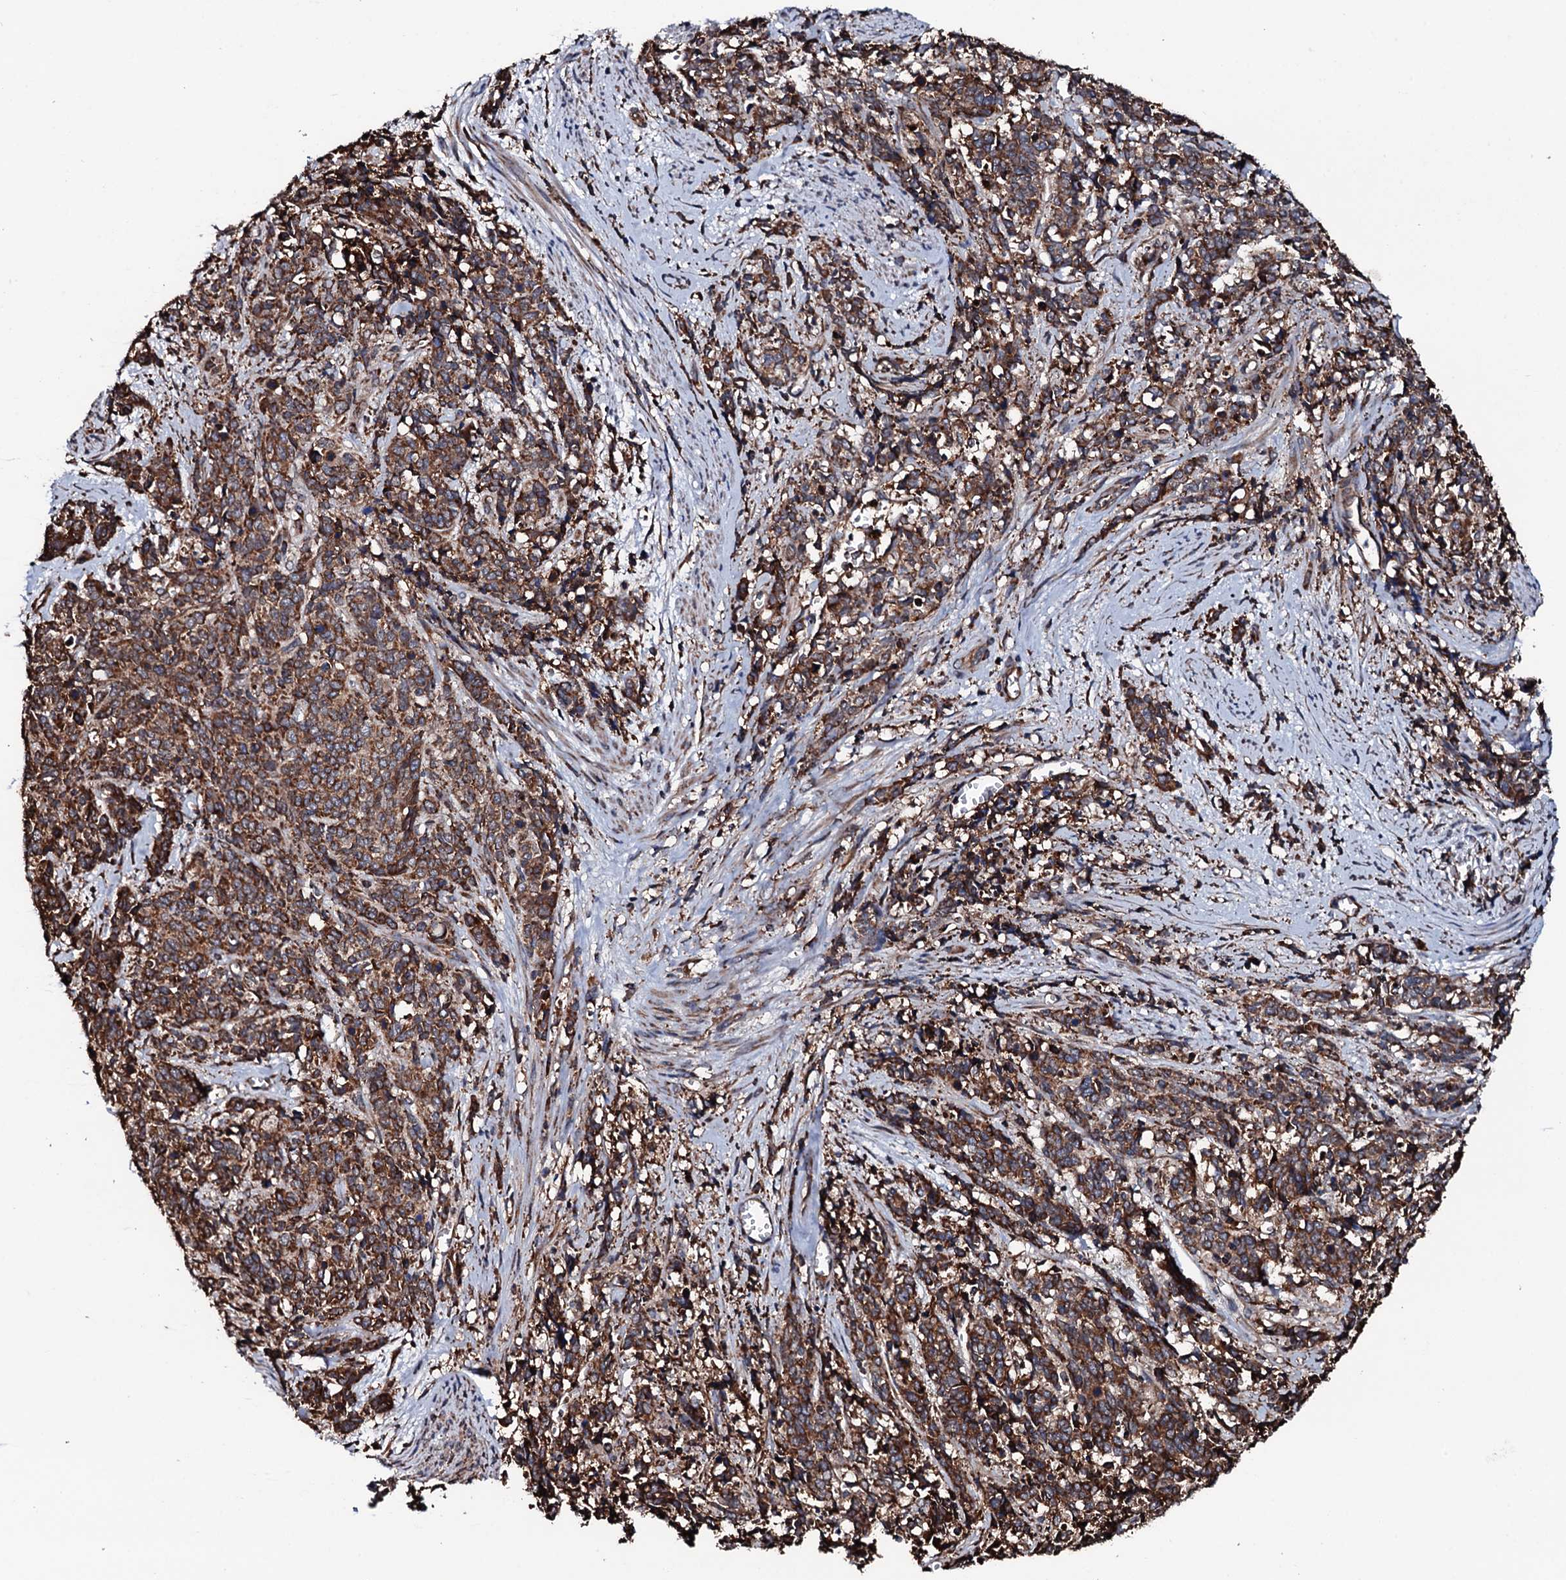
{"staining": {"intensity": "strong", "quantity": ">75%", "location": "cytoplasmic/membranous"}, "tissue": "cervical cancer", "cell_type": "Tumor cells", "image_type": "cancer", "snomed": [{"axis": "morphology", "description": "Squamous cell carcinoma, NOS"}, {"axis": "topography", "description": "Cervix"}], "caption": "Strong cytoplasmic/membranous protein positivity is present in approximately >75% of tumor cells in cervical squamous cell carcinoma.", "gene": "RAB12", "patient": {"sex": "female", "age": 60}}